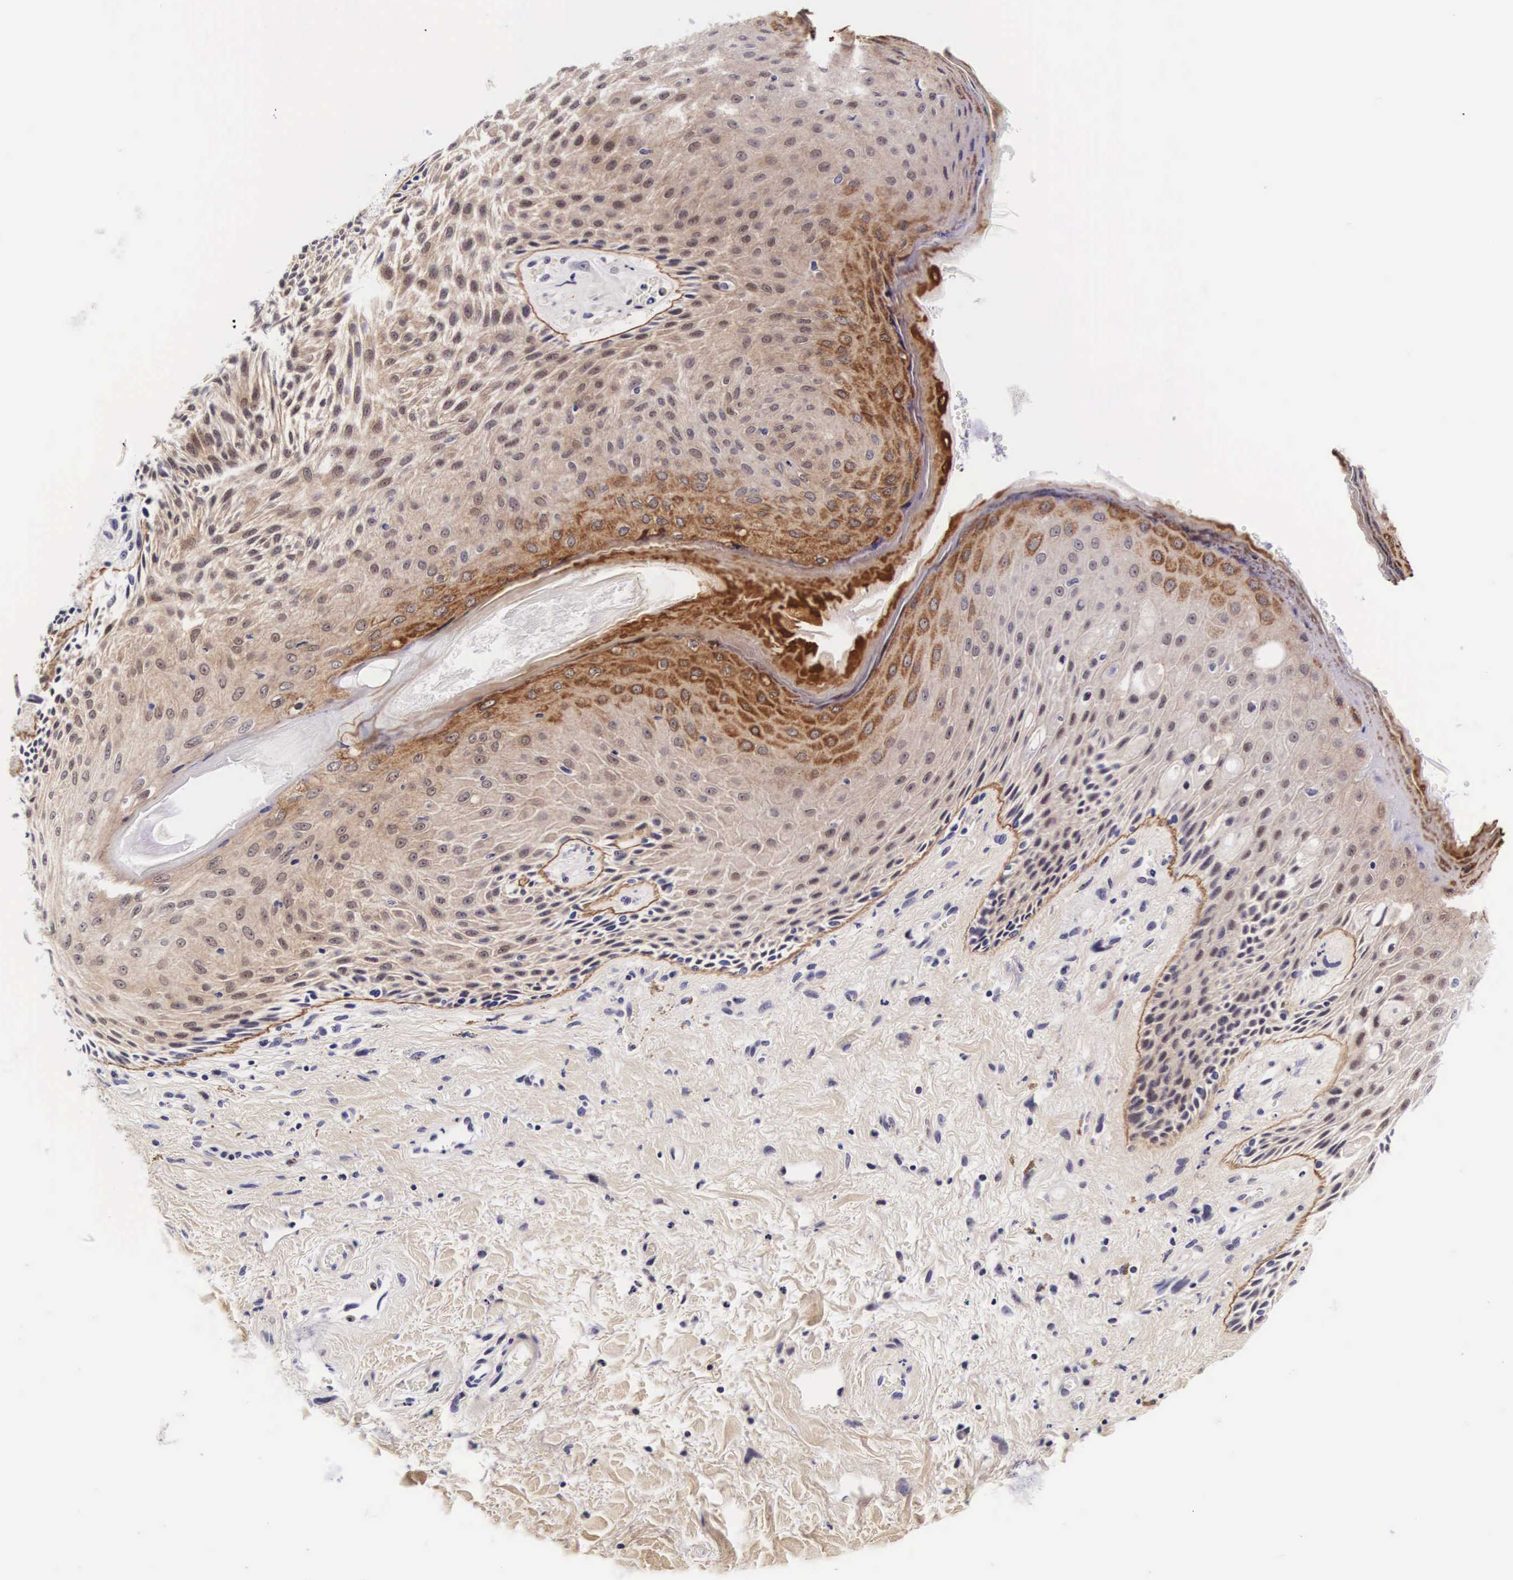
{"staining": {"intensity": "moderate", "quantity": ">75%", "location": "cytoplasmic/membranous"}, "tissue": "skin", "cell_type": "Epidermal cells", "image_type": "normal", "snomed": [{"axis": "morphology", "description": "Normal tissue, NOS"}, {"axis": "topography", "description": "Anal"}], "caption": "Protein expression analysis of normal skin demonstrates moderate cytoplasmic/membranous positivity in approximately >75% of epidermal cells. (DAB = brown stain, brightfield microscopy at high magnification).", "gene": "PHETA2", "patient": {"sex": "male", "age": 78}}